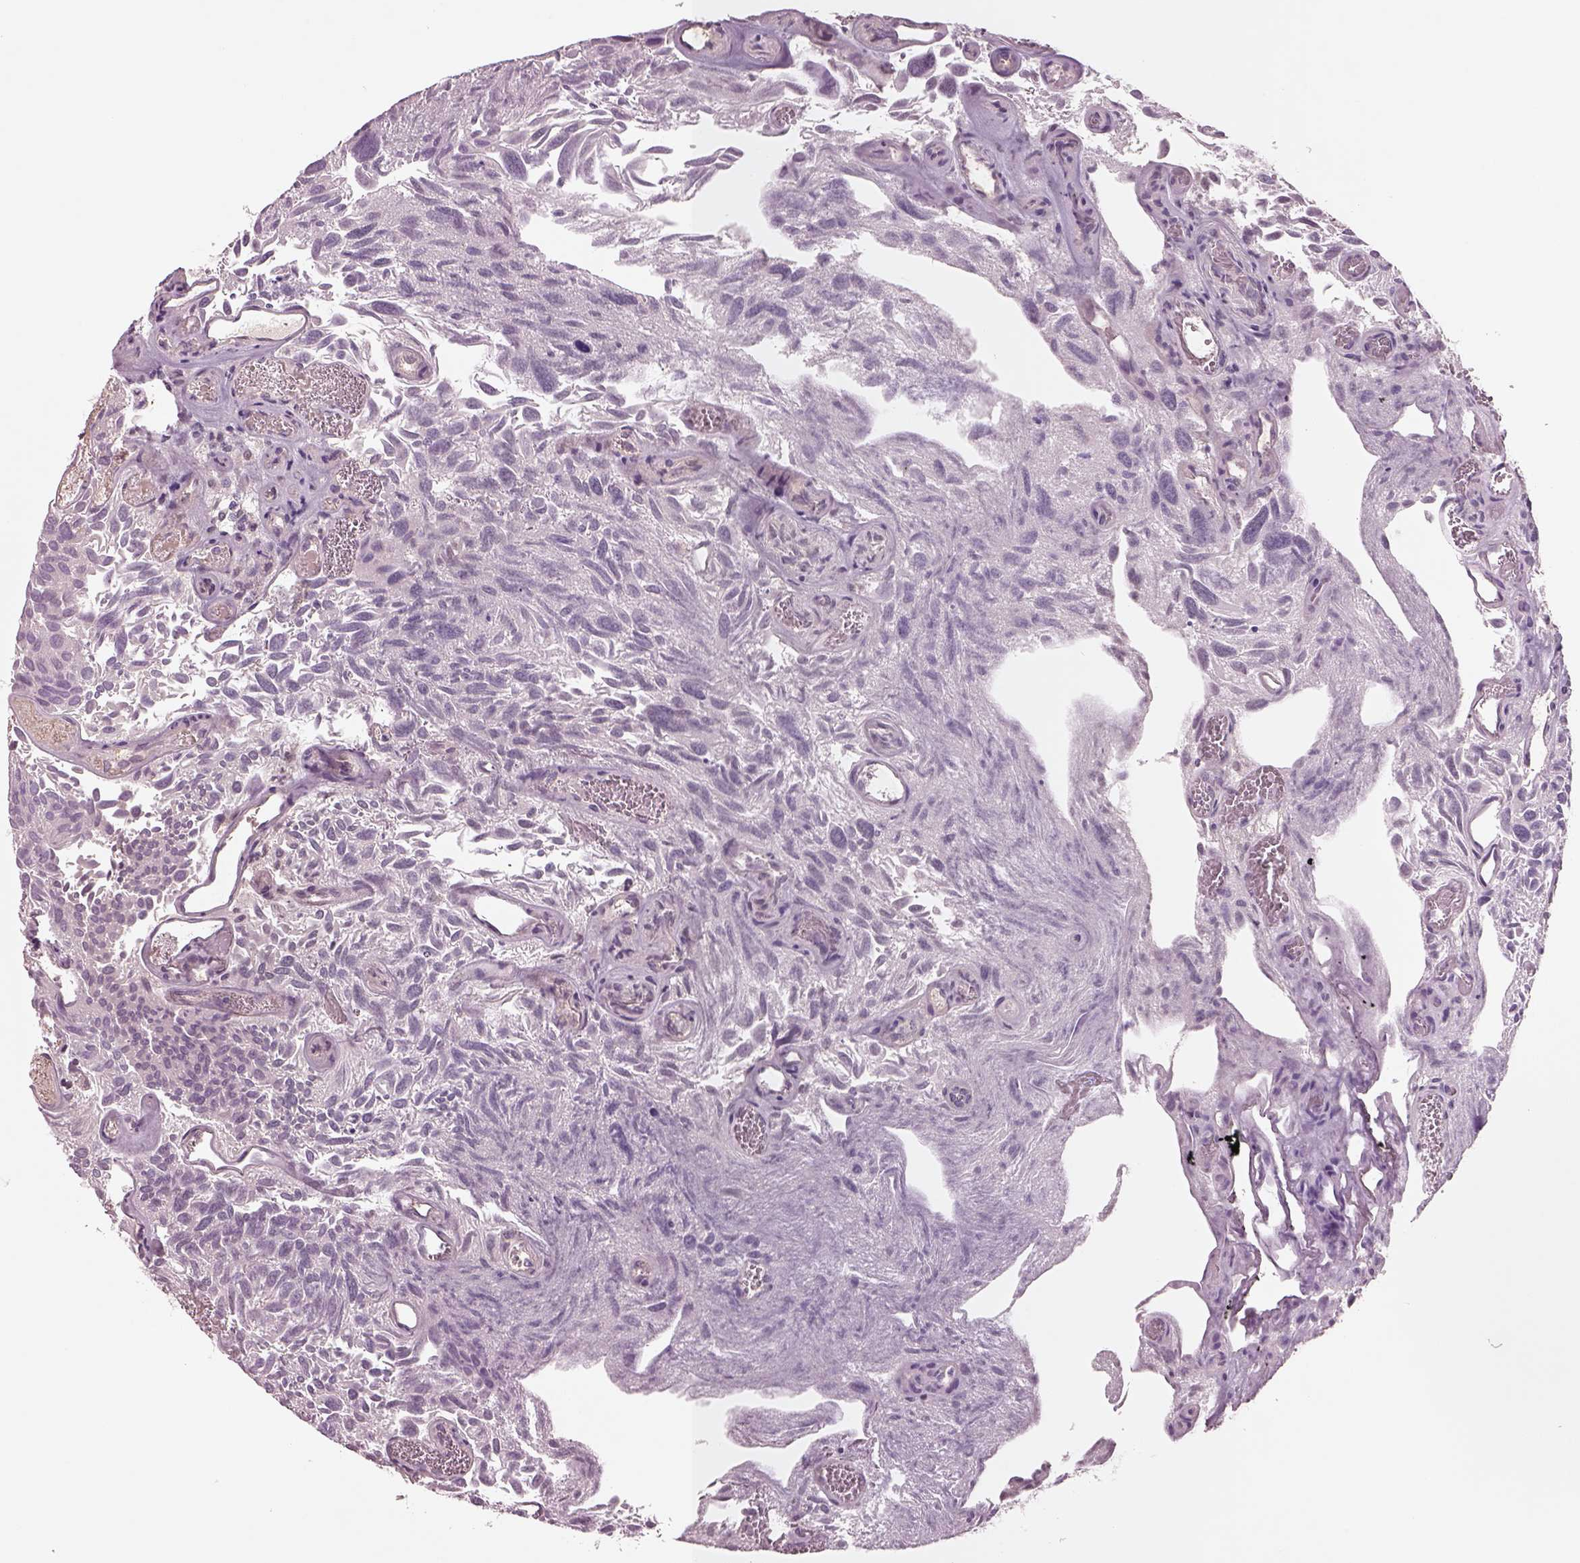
{"staining": {"intensity": "negative", "quantity": "none", "location": "none"}, "tissue": "urothelial cancer", "cell_type": "Tumor cells", "image_type": "cancer", "snomed": [{"axis": "morphology", "description": "Urothelial carcinoma, Low grade"}, {"axis": "topography", "description": "Urinary bladder"}], "caption": "Human urothelial carcinoma (low-grade) stained for a protein using IHC exhibits no positivity in tumor cells.", "gene": "DUOXA2", "patient": {"sex": "female", "age": 69}}